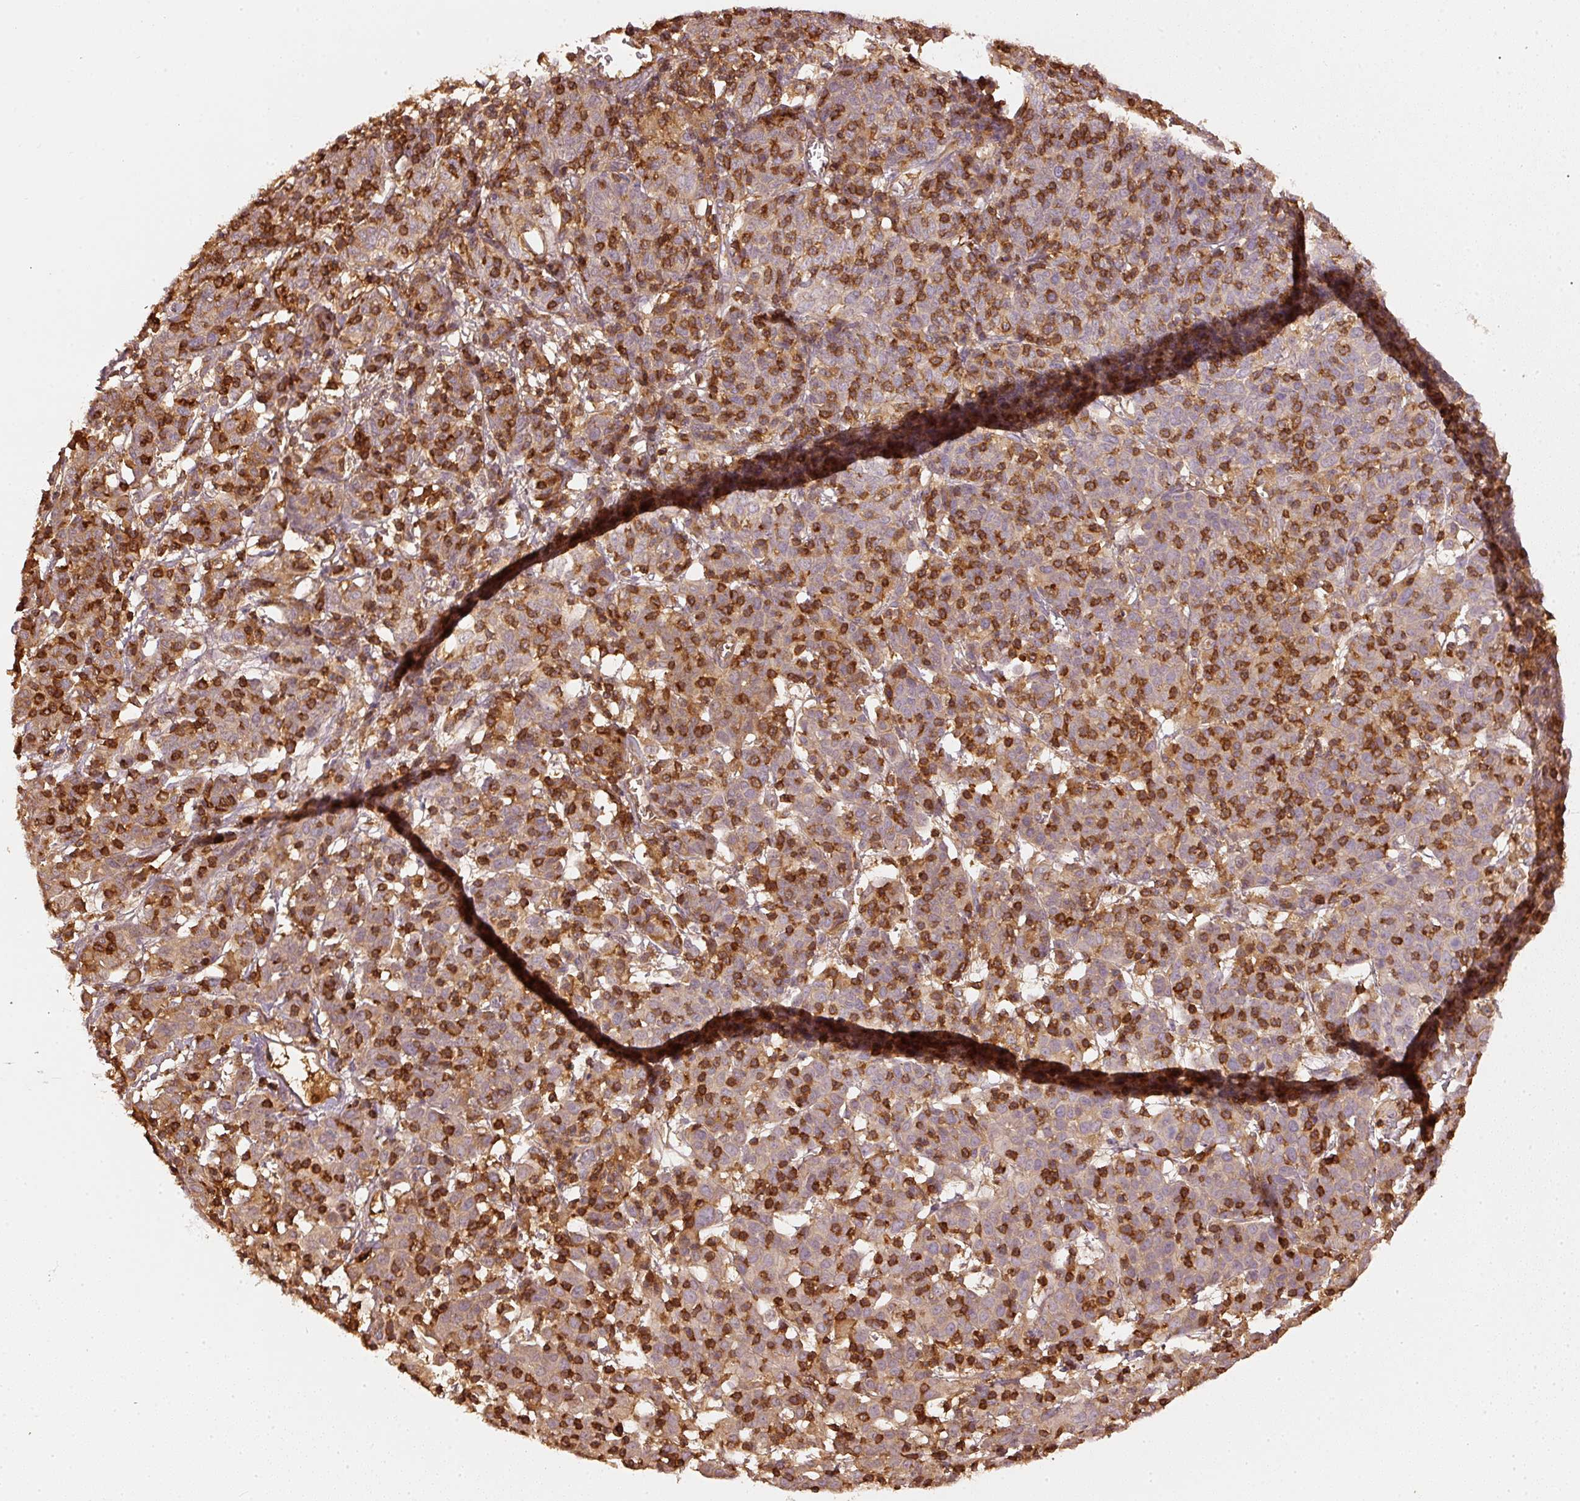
{"staining": {"intensity": "weak", "quantity": "25%-75%", "location": "cytoplasmic/membranous"}, "tissue": "cervical cancer", "cell_type": "Tumor cells", "image_type": "cancer", "snomed": [{"axis": "morphology", "description": "Squamous cell carcinoma, NOS"}, {"axis": "topography", "description": "Cervix"}], "caption": "The photomicrograph reveals immunohistochemical staining of cervical cancer. There is weak cytoplasmic/membranous positivity is appreciated in approximately 25%-75% of tumor cells. (IHC, brightfield microscopy, high magnification).", "gene": "EVL", "patient": {"sex": "female", "age": 67}}